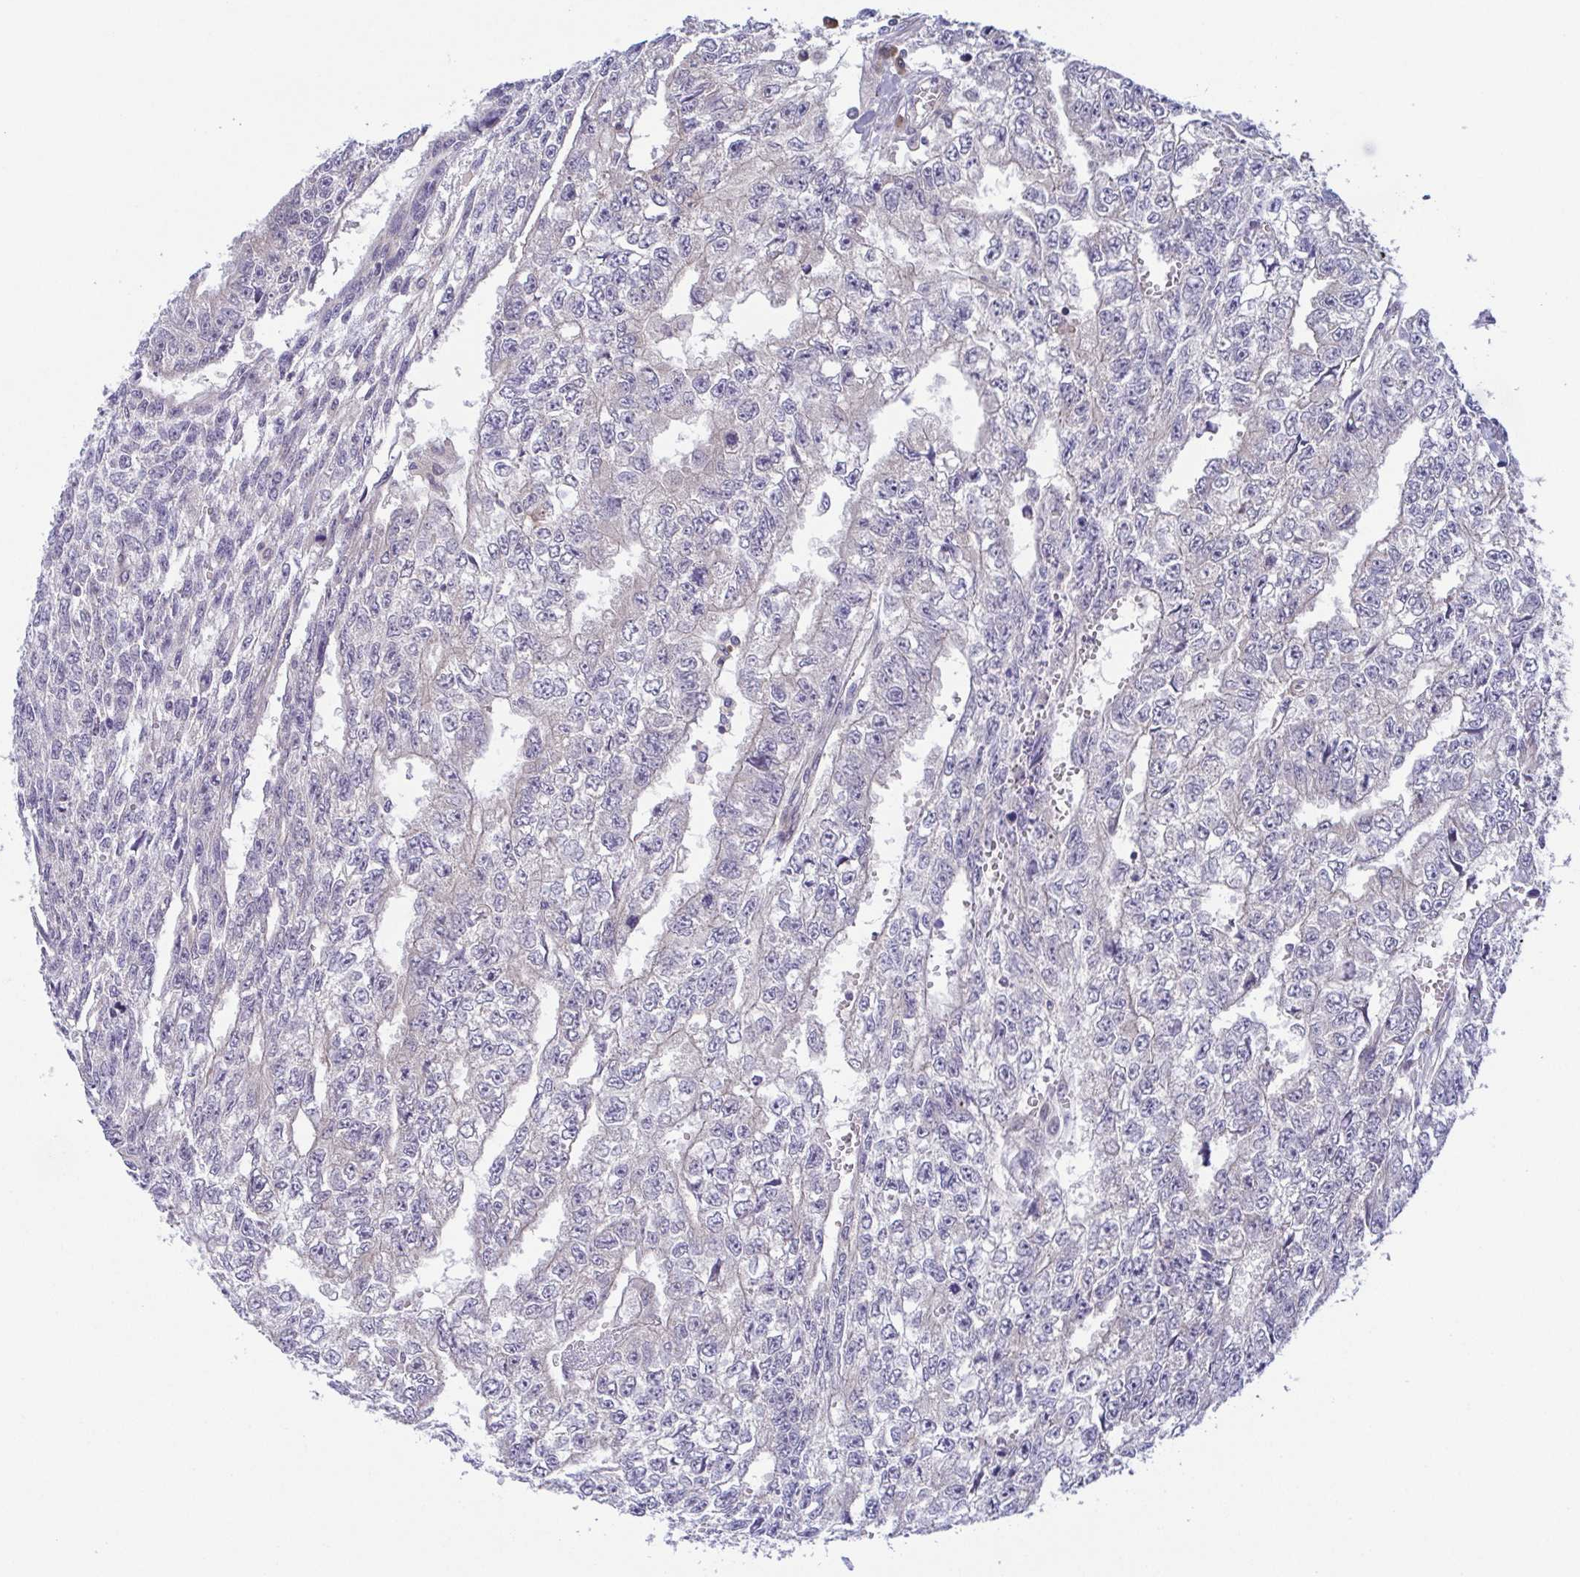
{"staining": {"intensity": "negative", "quantity": "none", "location": "none"}, "tissue": "testis cancer", "cell_type": "Tumor cells", "image_type": "cancer", "snomed": [{"axis": "morphology", "description": "Carcinoma, Embryonal, NOS"}, {"axis": "morphology", "description": "Teratoma, malignant, NOS"}, {"axis": "topography", "description": "Testis"}], "caption": "Immunohistochemical staining of testis cancer (malignant teratoma) demonstrates no significant expression in tumor cells.", "gene": "BCL2L1", "patient": {"sex": "male", "age": 24}}